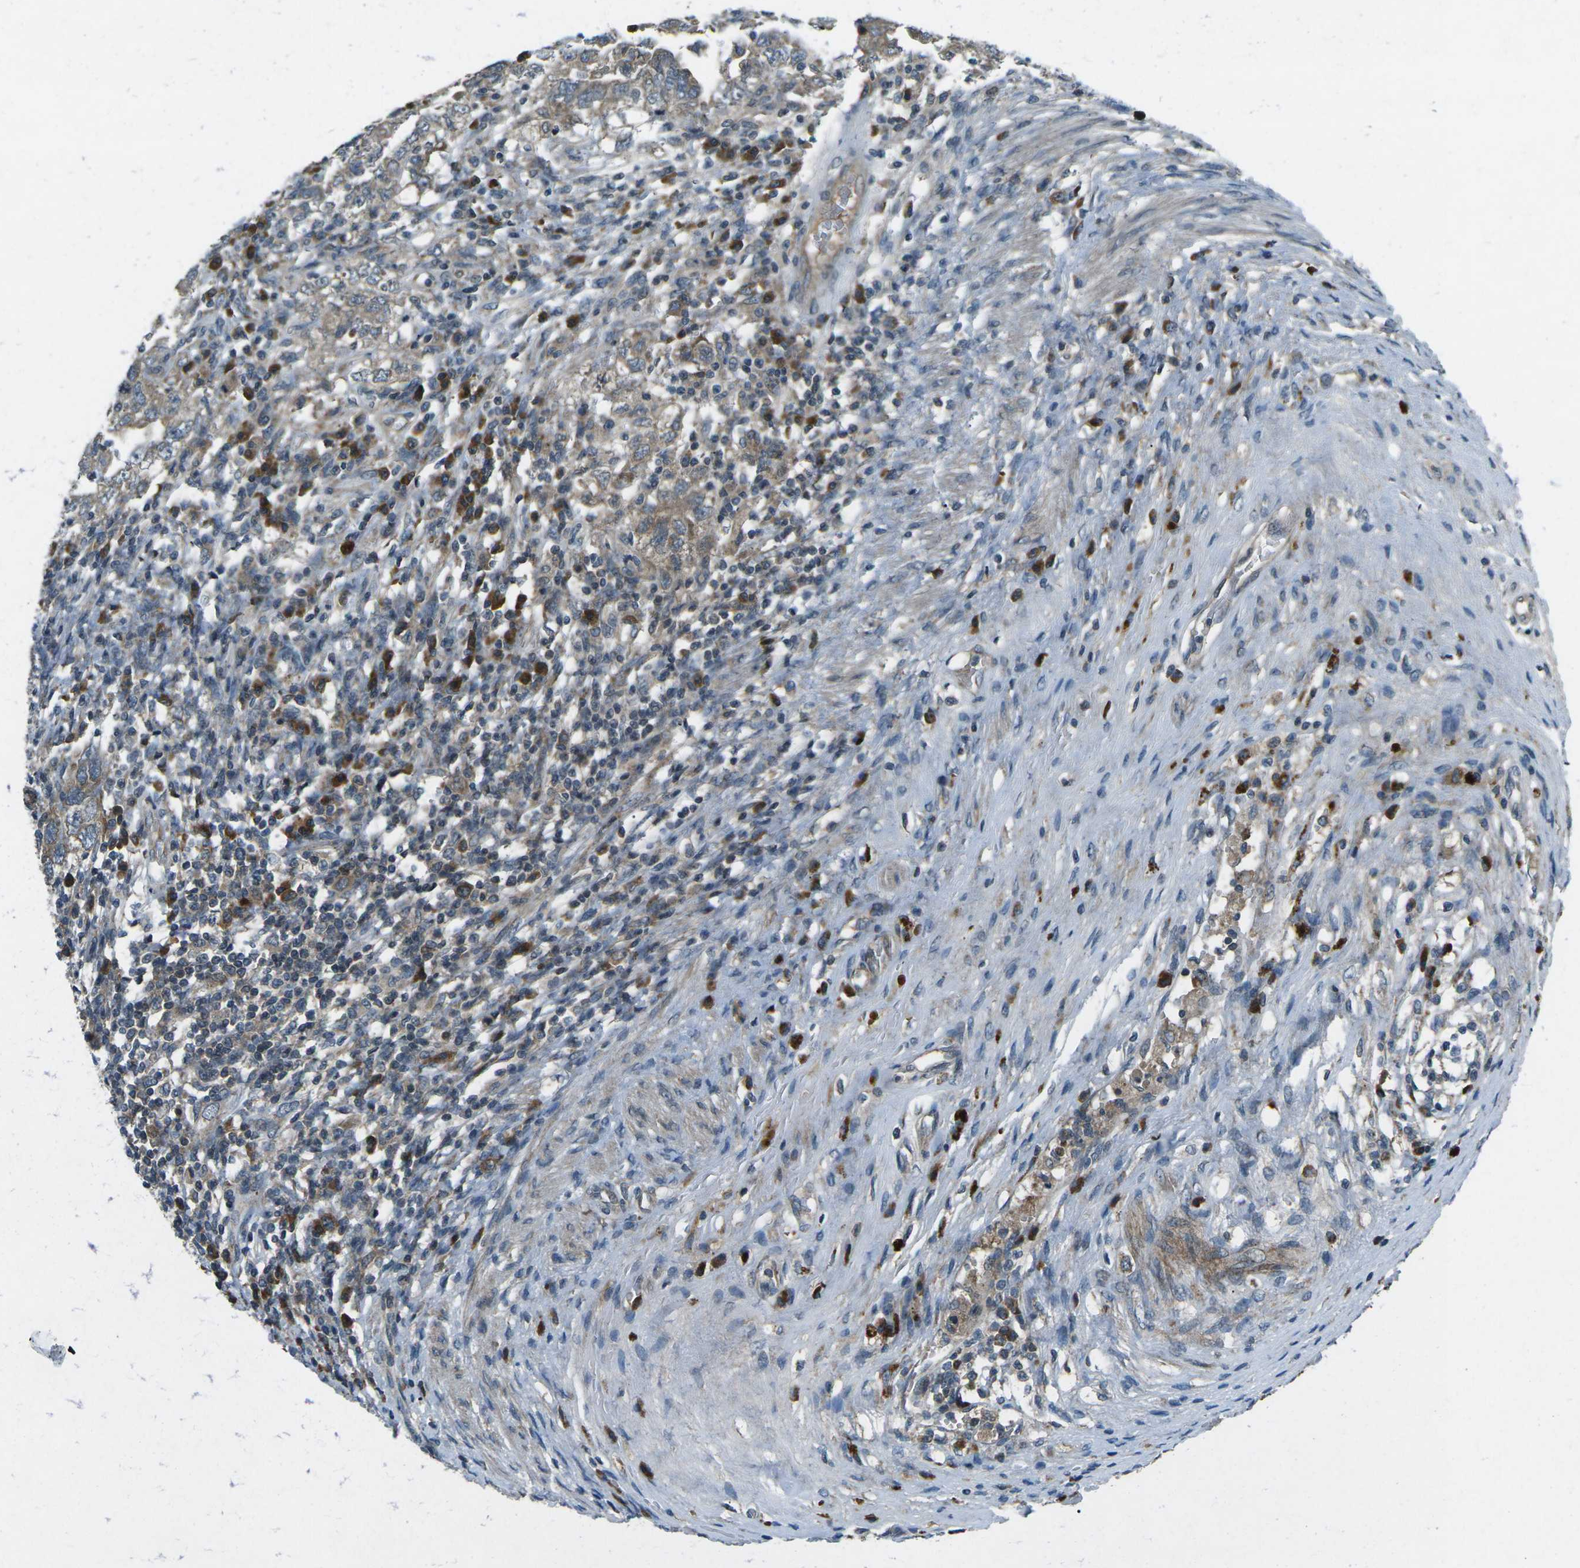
{"staining": {"intensity": "moderate", "quantity": ">75%", "location": "cytoplasmic/membranous"}, "tissue": "testis cancer", "cell_type": "Tumor cells", "image_type": "cancer", "snomed": [{"axis": "morphology", "description": "Carcinoma, Embryonal, NOS"}, {"axis": "topography", "description": "Testis"}], "caption": "Tumor cells reveal medium levels of moderate cytoplasmic/membranous expression in approximately >75% of cells in testis cancer.", "gene": "CDK16", "patient": {"sex": "male", "age": 26}}